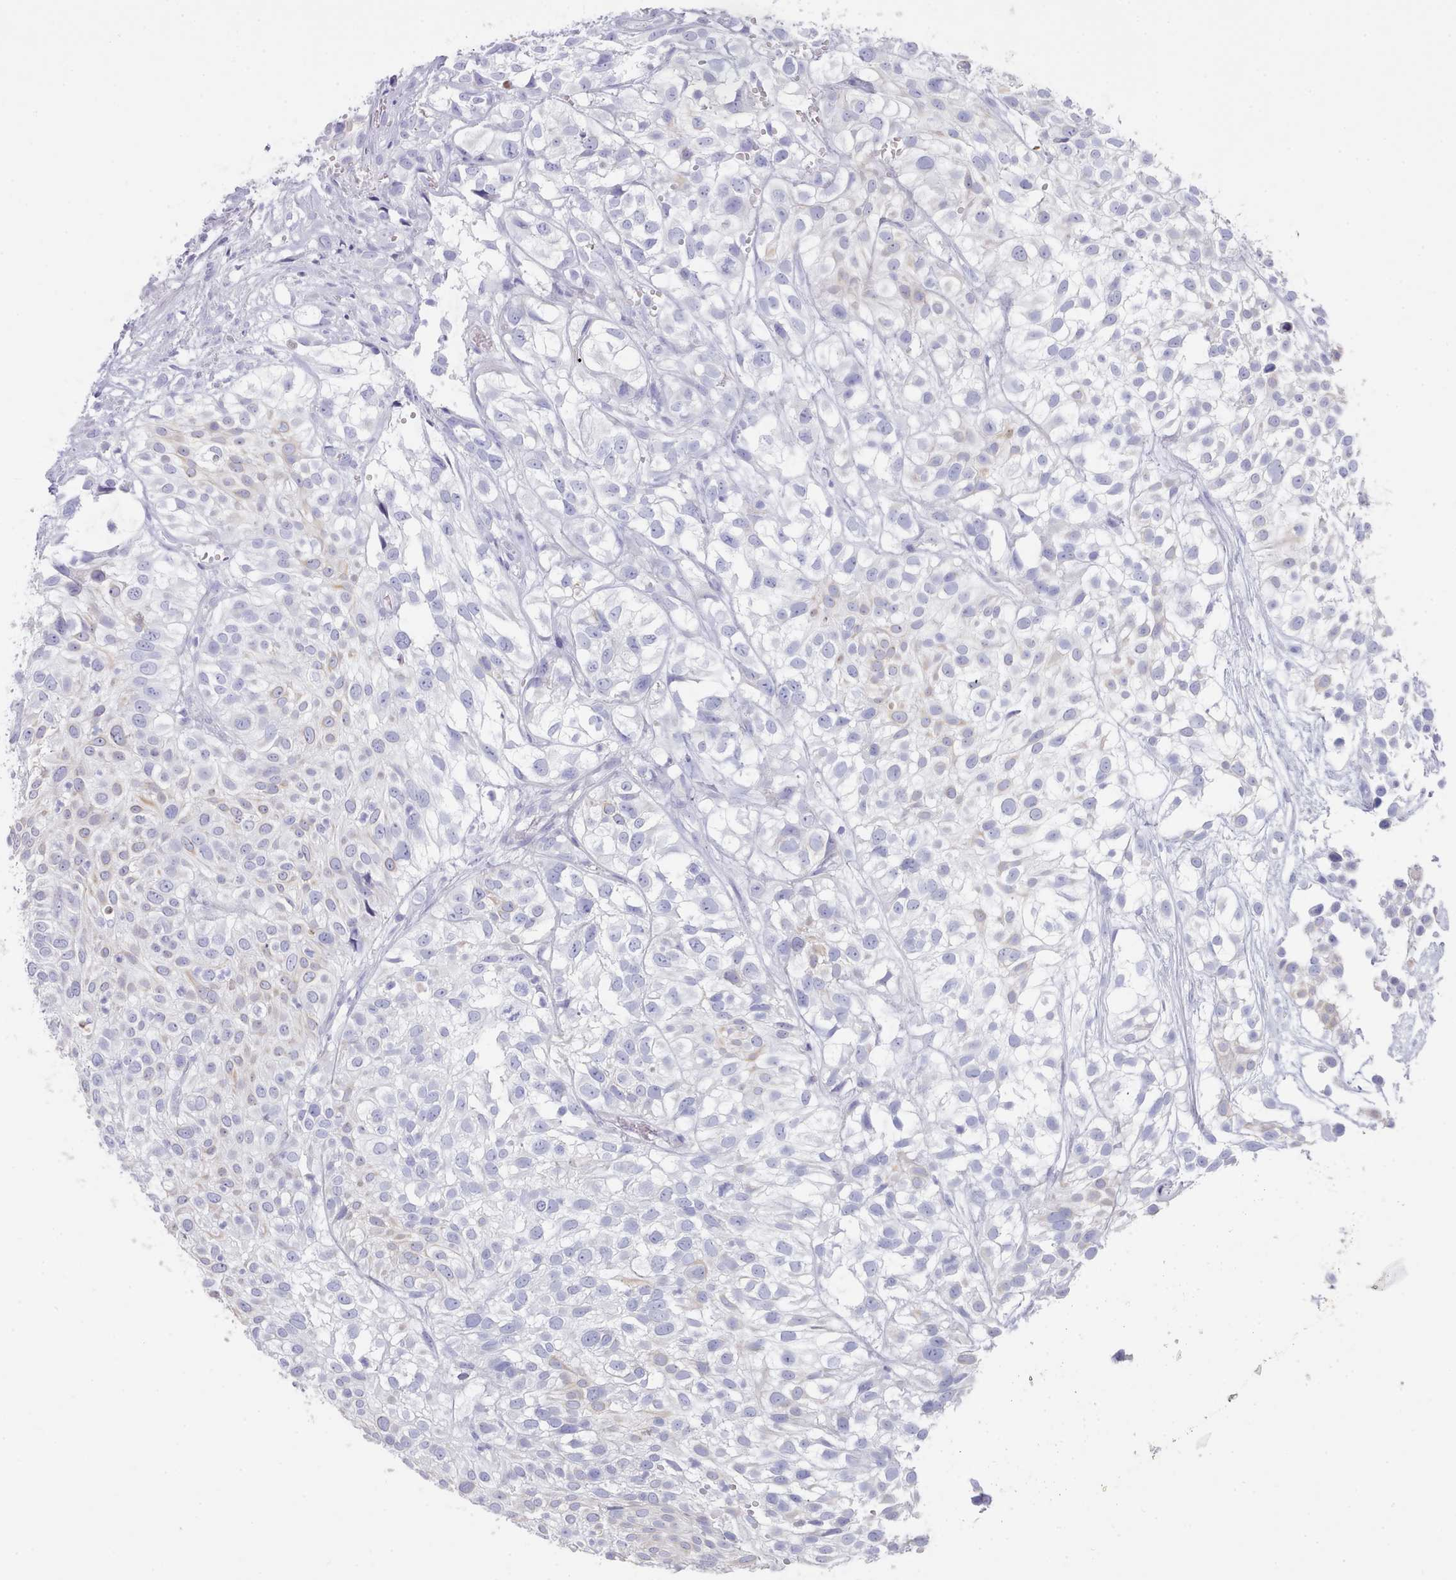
{"staining": {"intensity": "negative", "quantity": "none", "location": "none"}, "tissue": "urothelial cancer", "cell_type": "Tumor cells", "image_type": "cancer", "snomed": [{"axis": "morphology", "description": "Urothelial carcinoma, High grade"}, {"axis": "topography", "description": "Urinary bladder"}], "caption": "An image of human urothelial cancer is negative for staining in tumor cells.", "gene": "LRRC37A", "patient": {"sex": "male", "age": 56}}